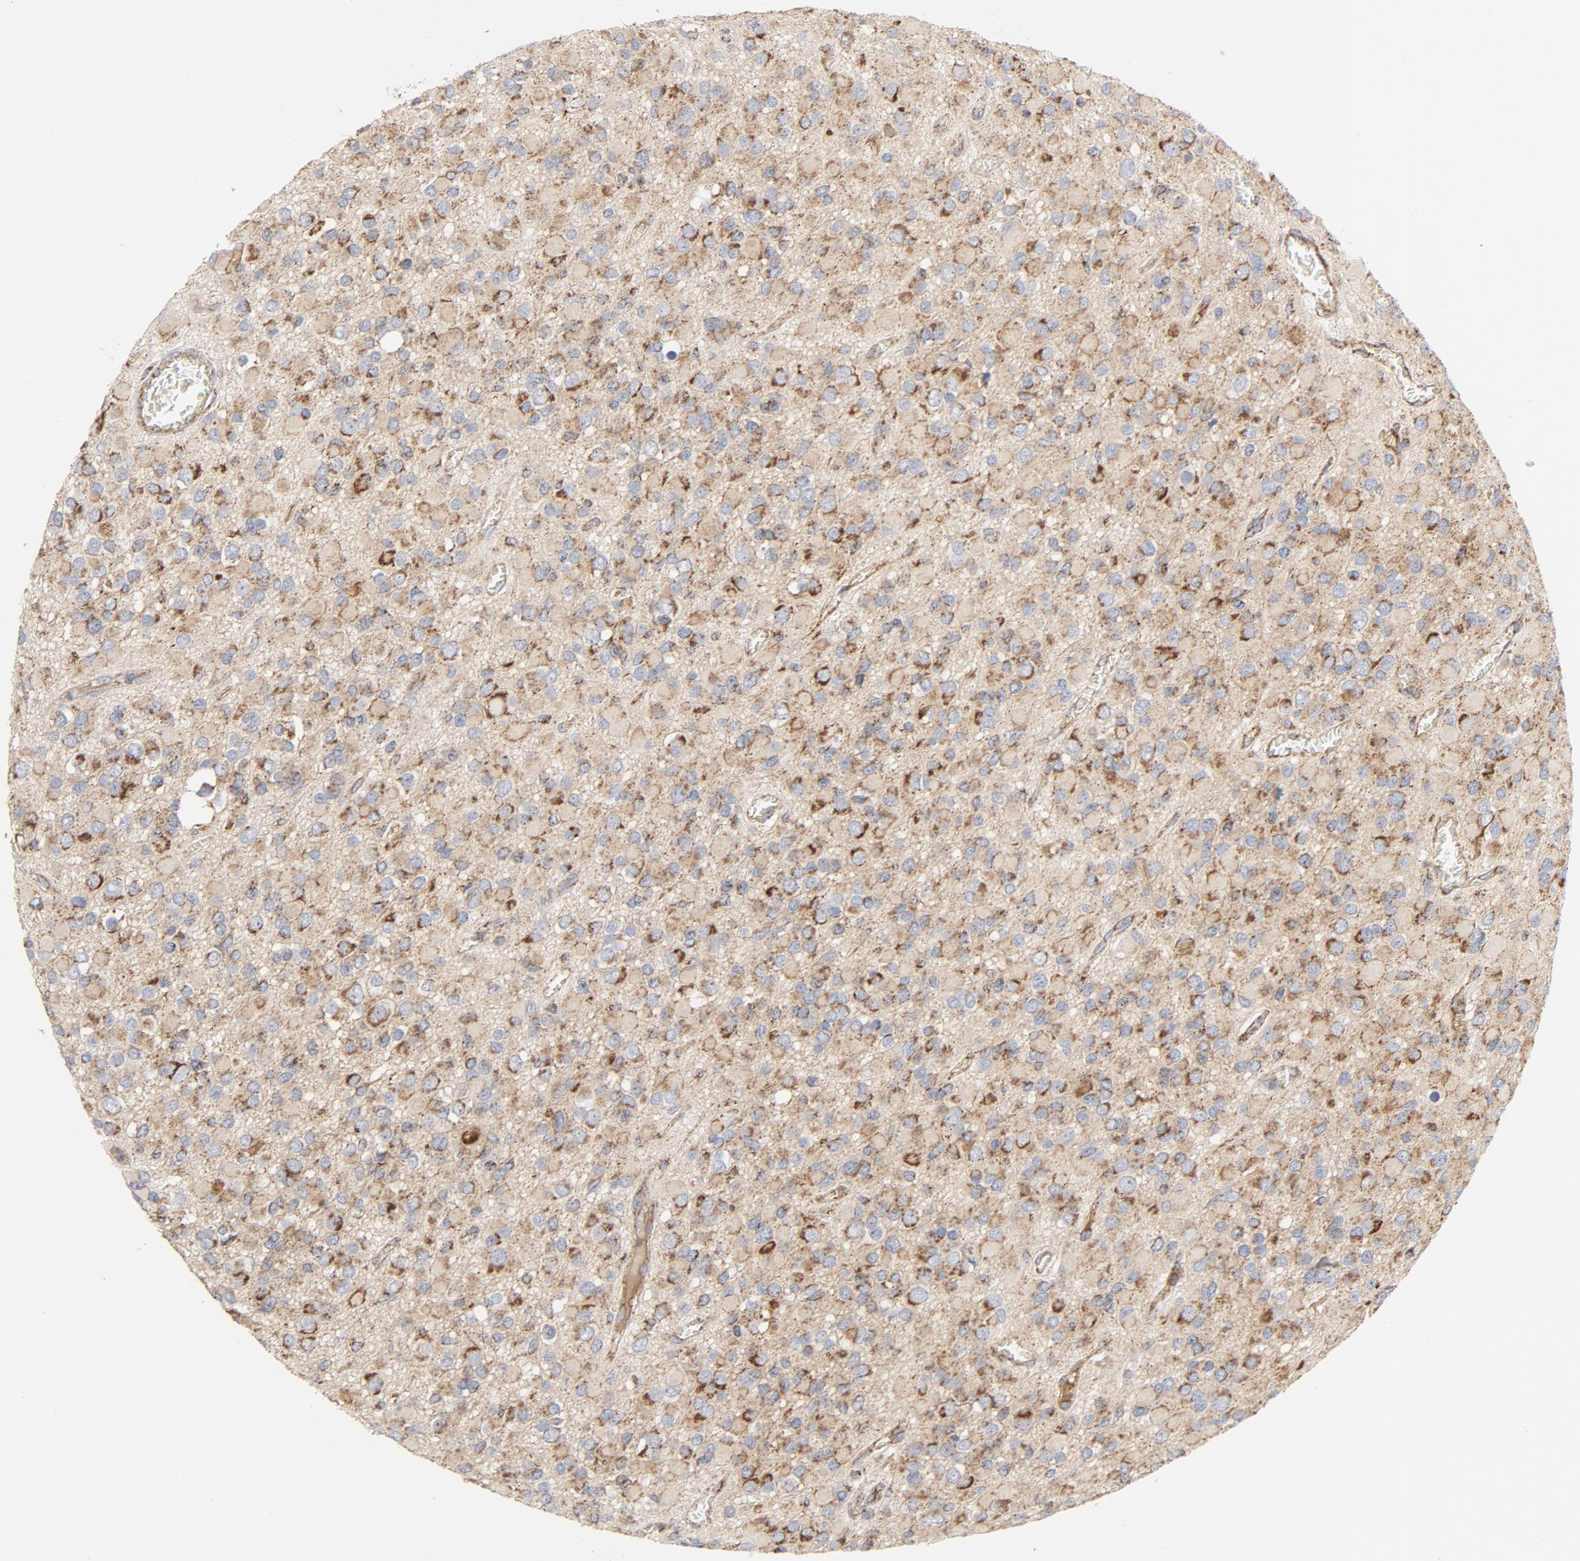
{"staining": {"intensity": "moderate", "quantity": "25%-75%", "location": "cytoplasmic/membranous"}, "tissue": "glioma", "cell_type": "Tumor cells", "image_type": "cancer", "snomed": [{"axis": "morphology", "description": "Glioma, malignant, Low grade"}, {"axis": "topography", "description": "Brain"}], "caption": "Malignant low-grade glioma stained with immunohistochemistry (IHC) demonstrates moderate cytoplasmic/membranous positivity in approximately 25%-75% of tumor cells. (DAB (3,3'-diaminobenzidine) = brown stain, brightfield microscopy at high magnification).", "gene": "PCNX4", "patient": {"sex": "male", "age": 42}}